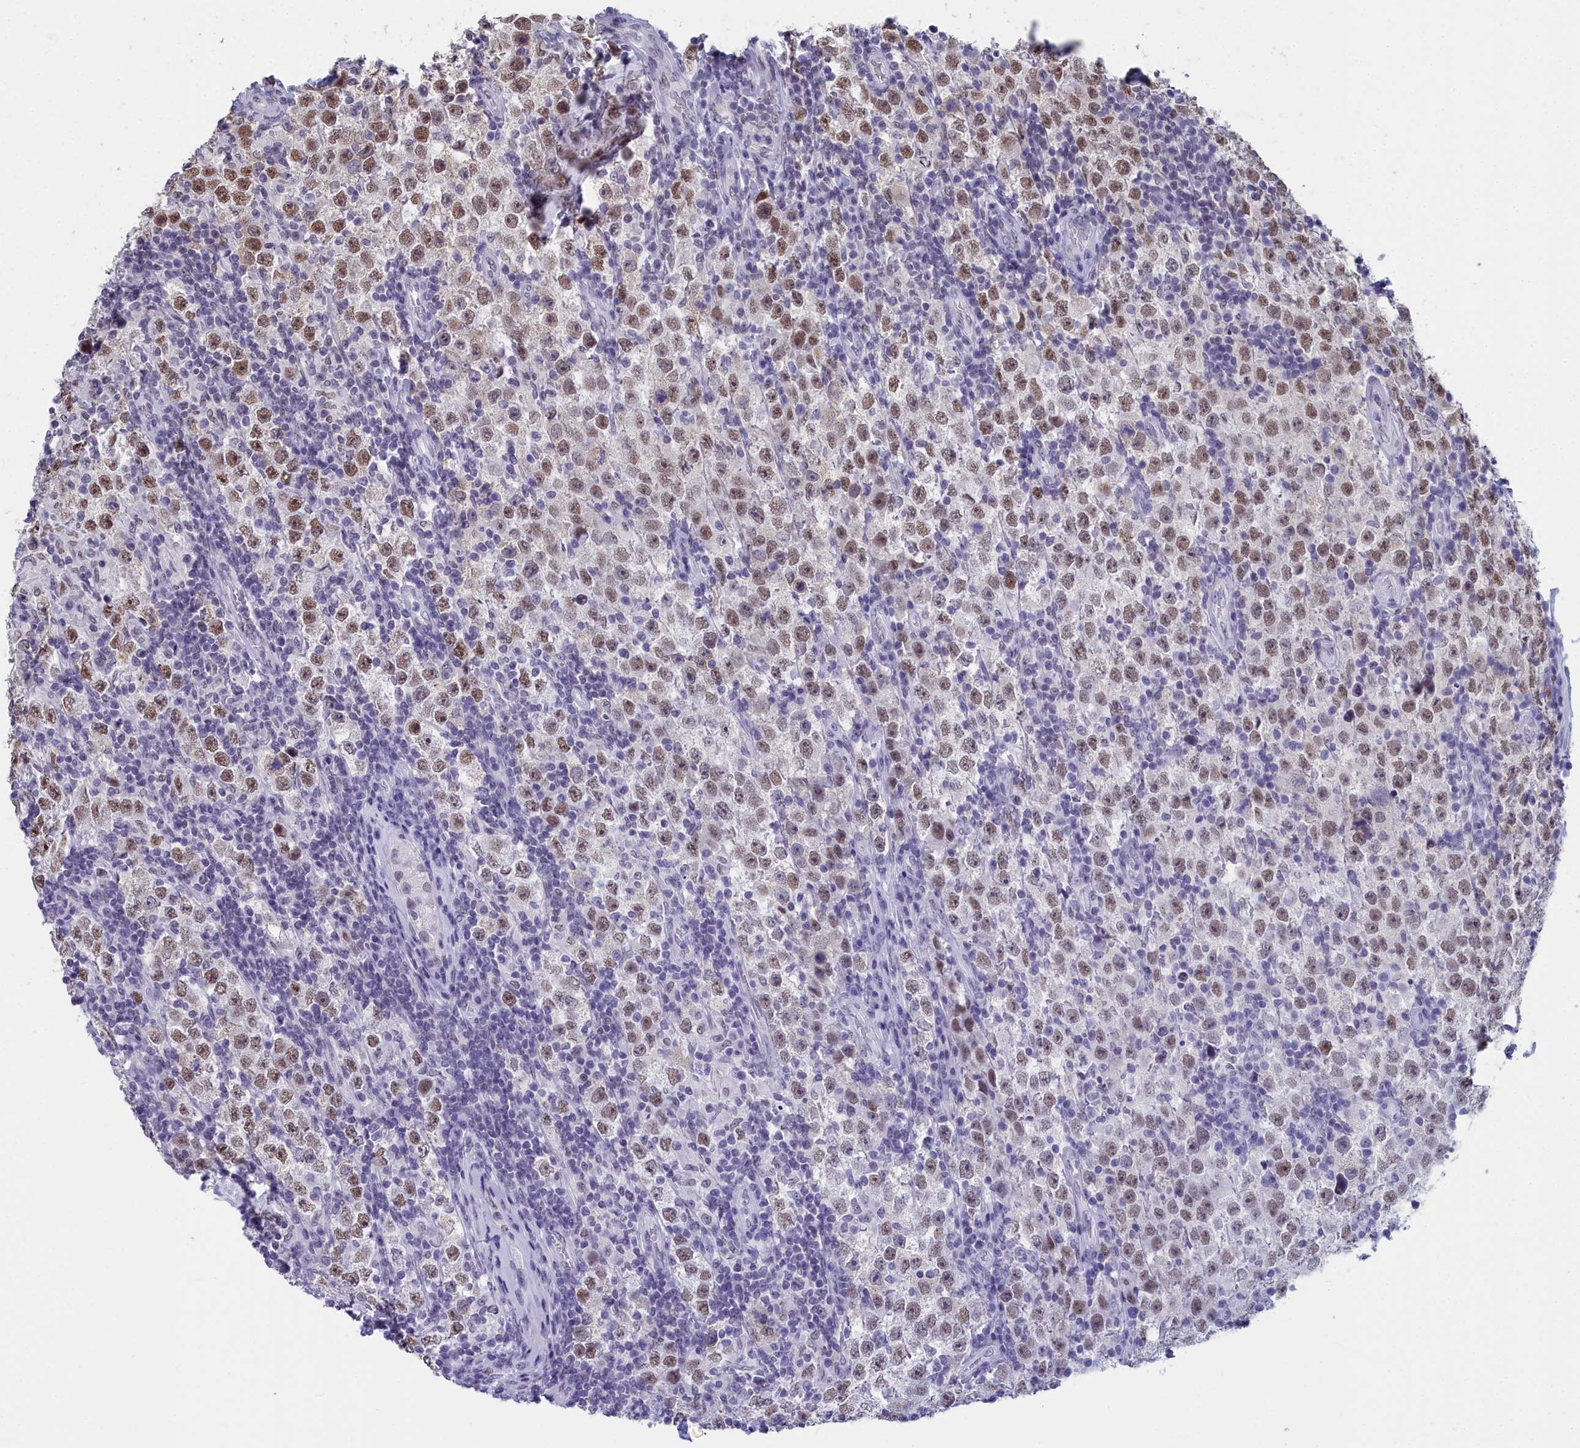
{"staining": {"intensity": "moderate", "quantity": "25%-75%", "location": "nuclear"}, "tissue": "testis cancer", "cell_type": "Tumor cells", "image_type": "cancer", "snomed": [{"axis": "morphology", "description": "Normal tissue, NOS"}, {"axis": "morphology", "description": "Urothelial carcinoma, High grade"}, {"axis": "morphology", "description": "Seminoma, NOS"}, {"axis": "morphology", "description": "Carcinoma, Embryonal, NOS"}, {"axis": "topography", "description": "Urinary bladder"}, {"axis": "topography", "description": "Testis"}], "caption": "Protein expression analysis of human testis cancer reveals moderate nuclear staining in about 25%-75% of tumor cells.", "gene": "CCDC97", "patient": {"sex": "male", "age": 41}}